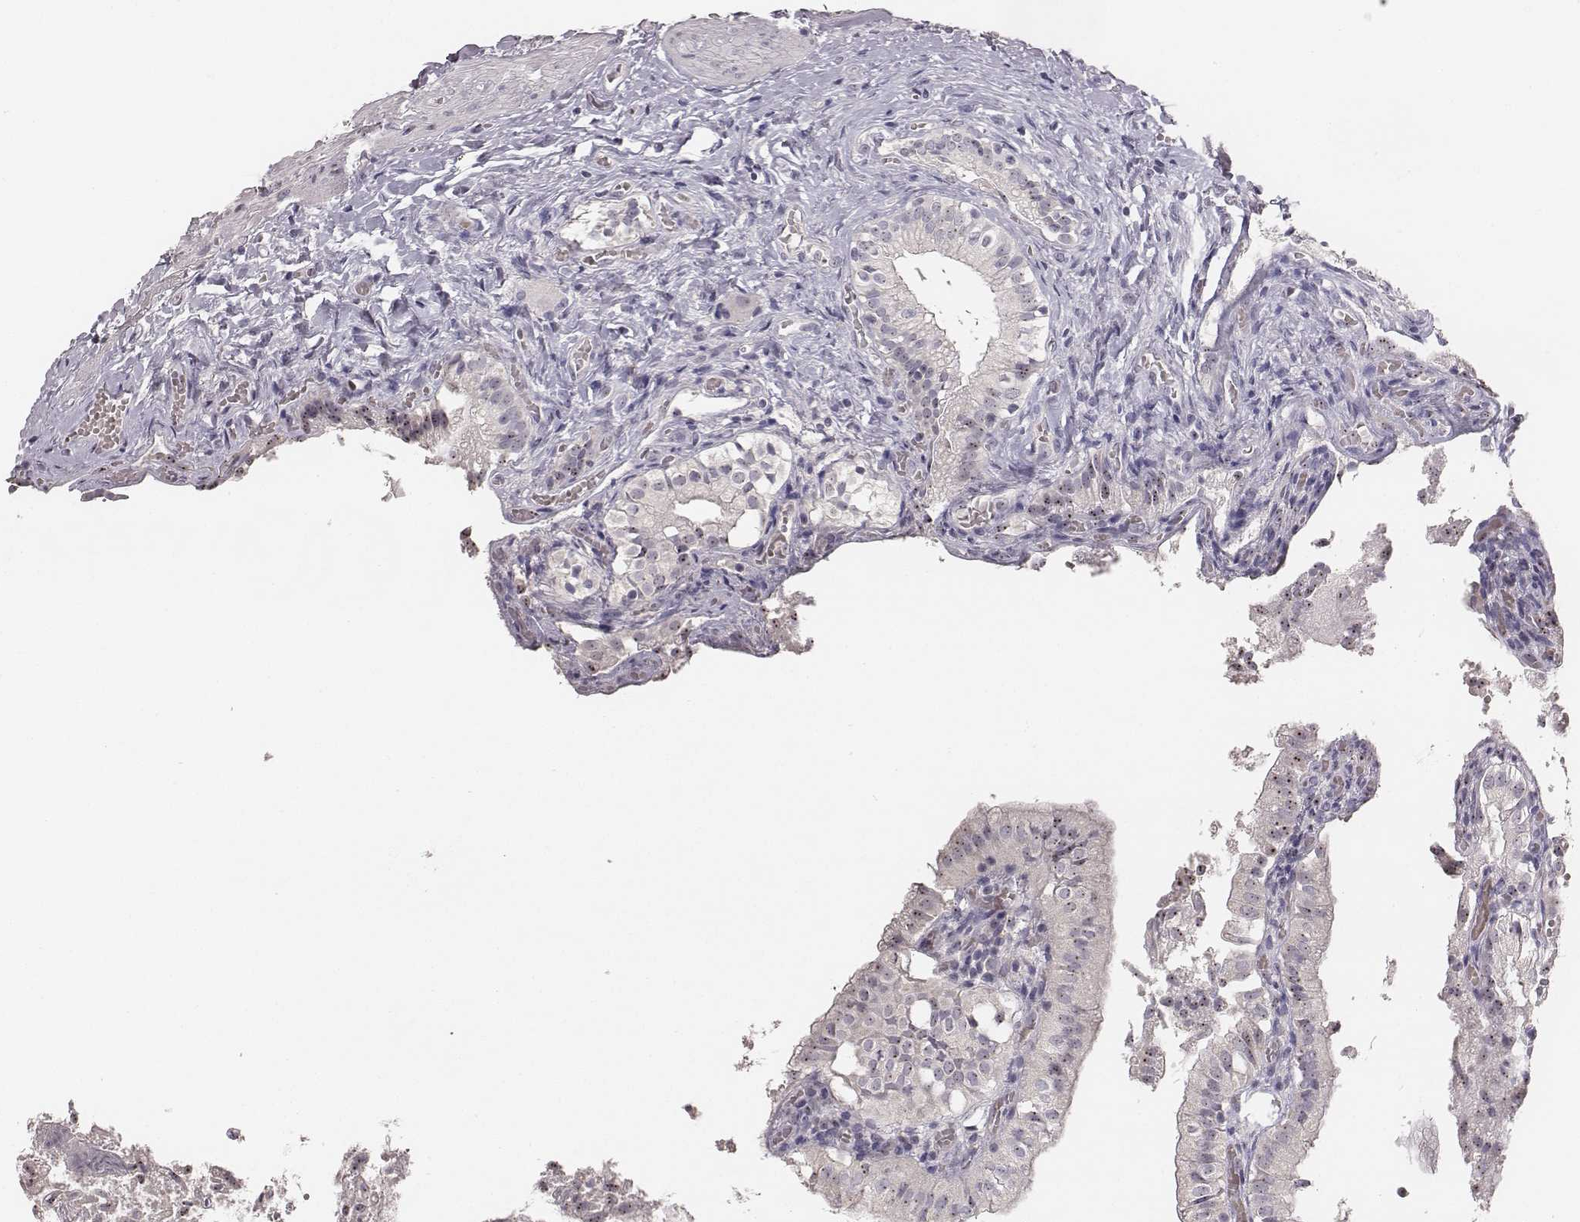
{"staining": {"intensity": "moderate", "quantity": "25%-75%", "location": "nuclear"}, "tissue": "gallbladder", "cell_type": "Glandular cells", "image_type": "normal", "snomed": [{"axis": "morphology", "description": "Normal tissue, NOS"}, {"axis": "topography", "description": "Gallbladder"}], "caption": "About 25%-75% of glandular cells in unremarkable gallbladder reveal moderate nuclear protein staining as visualized by brown immunohistochemical staining.", "gene": "NIFK", "patient": {"sex": "female", "age": 47}}